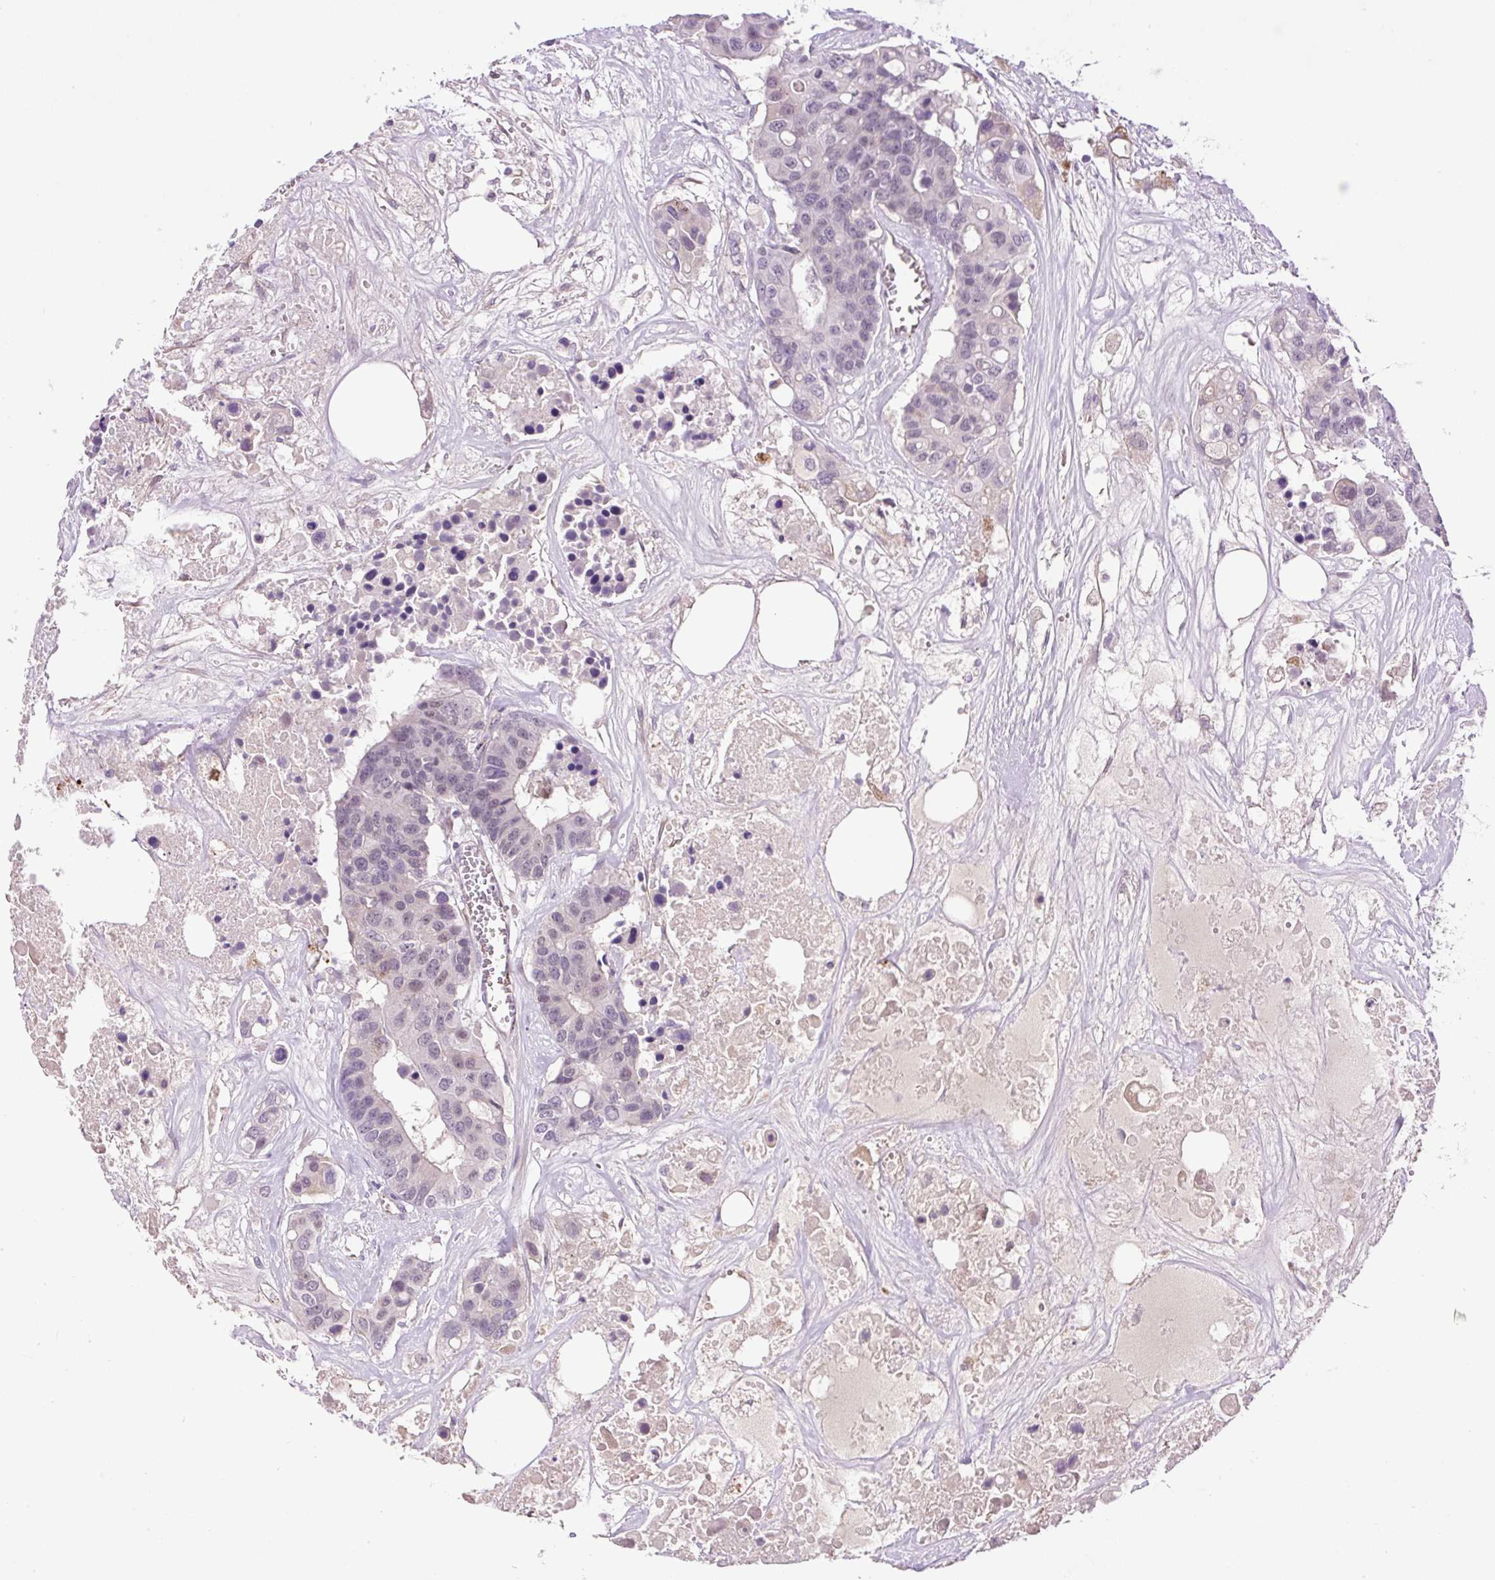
{"staining": {"intensity": "negative", "quantity": "none", "location": "none"}, "tissue": "colorectal cancer", "cell_type": "Tumor cells", "image_type": "cancer", "snomed": [{"axis": "morphology", "description": "Adenocarcinoma, NOS"}, {"axis": "topography", "description": "Colon"}], "caption": "The image shows no significant expression in tumor cells of colorectal cancer (adenocarcinoma). Nuclei are stained in blue.", "gene": "LEFTY2", "patient": {"sex": "male", "age": 77}}